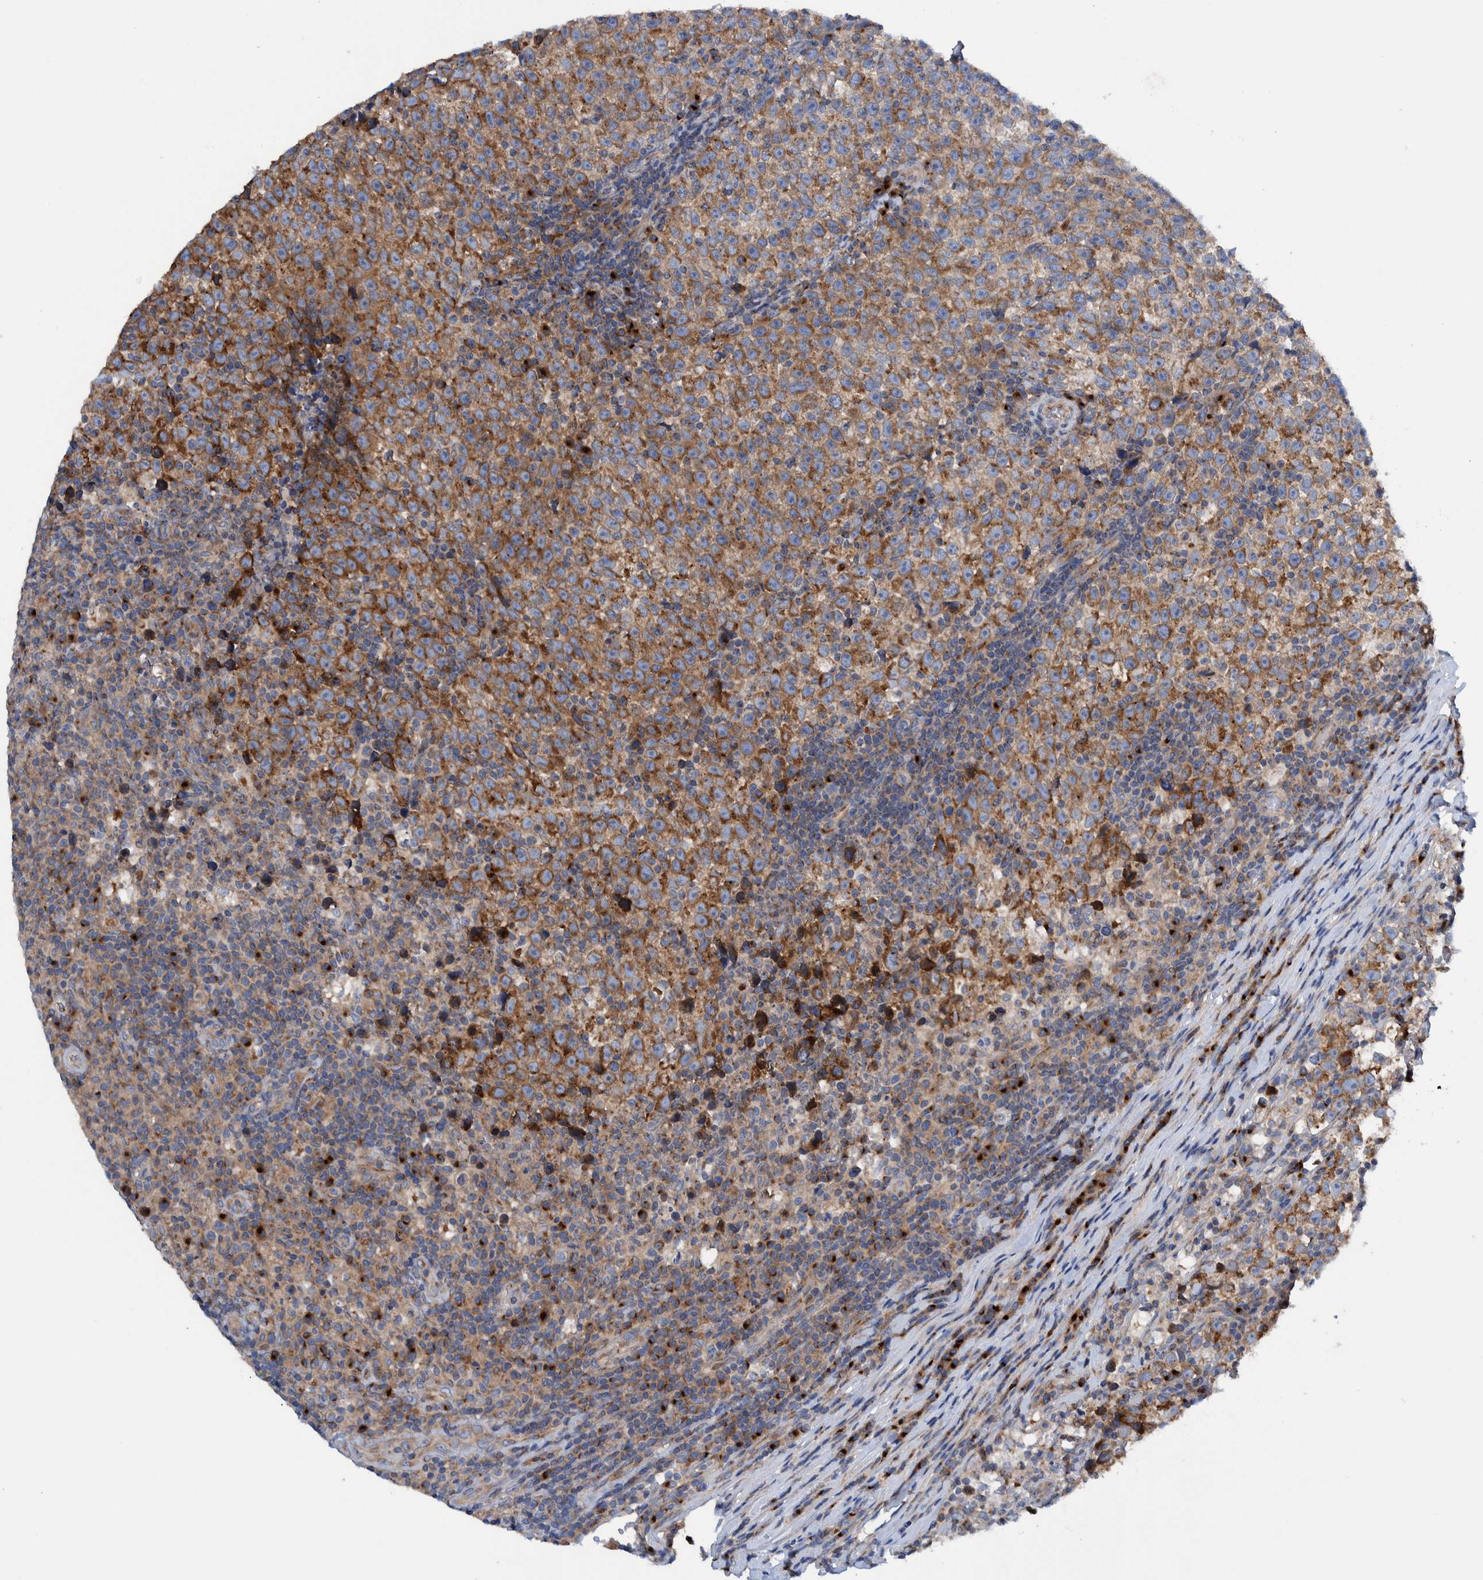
{"staining": {"intensity": "moderate", "quantity": ">75%", "location": "cytoplasmic/membranous"}, "tissue": "testis cancer", "cell_type": "Tumor cells", "image_type": "cancer", "snomed": [{"axis": "morphology", "description": "Normal tissue, NOS"}, {"axis": "morphology", "description": "Seminoma, NOS"}, {"axis": "topography", "description": "Testis"}], "caption": "IHC image of neoplastic tissue: human testis cancer (seminoma) stained using immunohistochemistry (IHC) exhibits medium levels of moderate protein expression localized specifically in the cytoplasmic/membranous of tumor cells, appearing as a cytoplasmic/membranous brown color.", "gene": "TRIM58", "patient": {"sex": "male", "age": 43}}